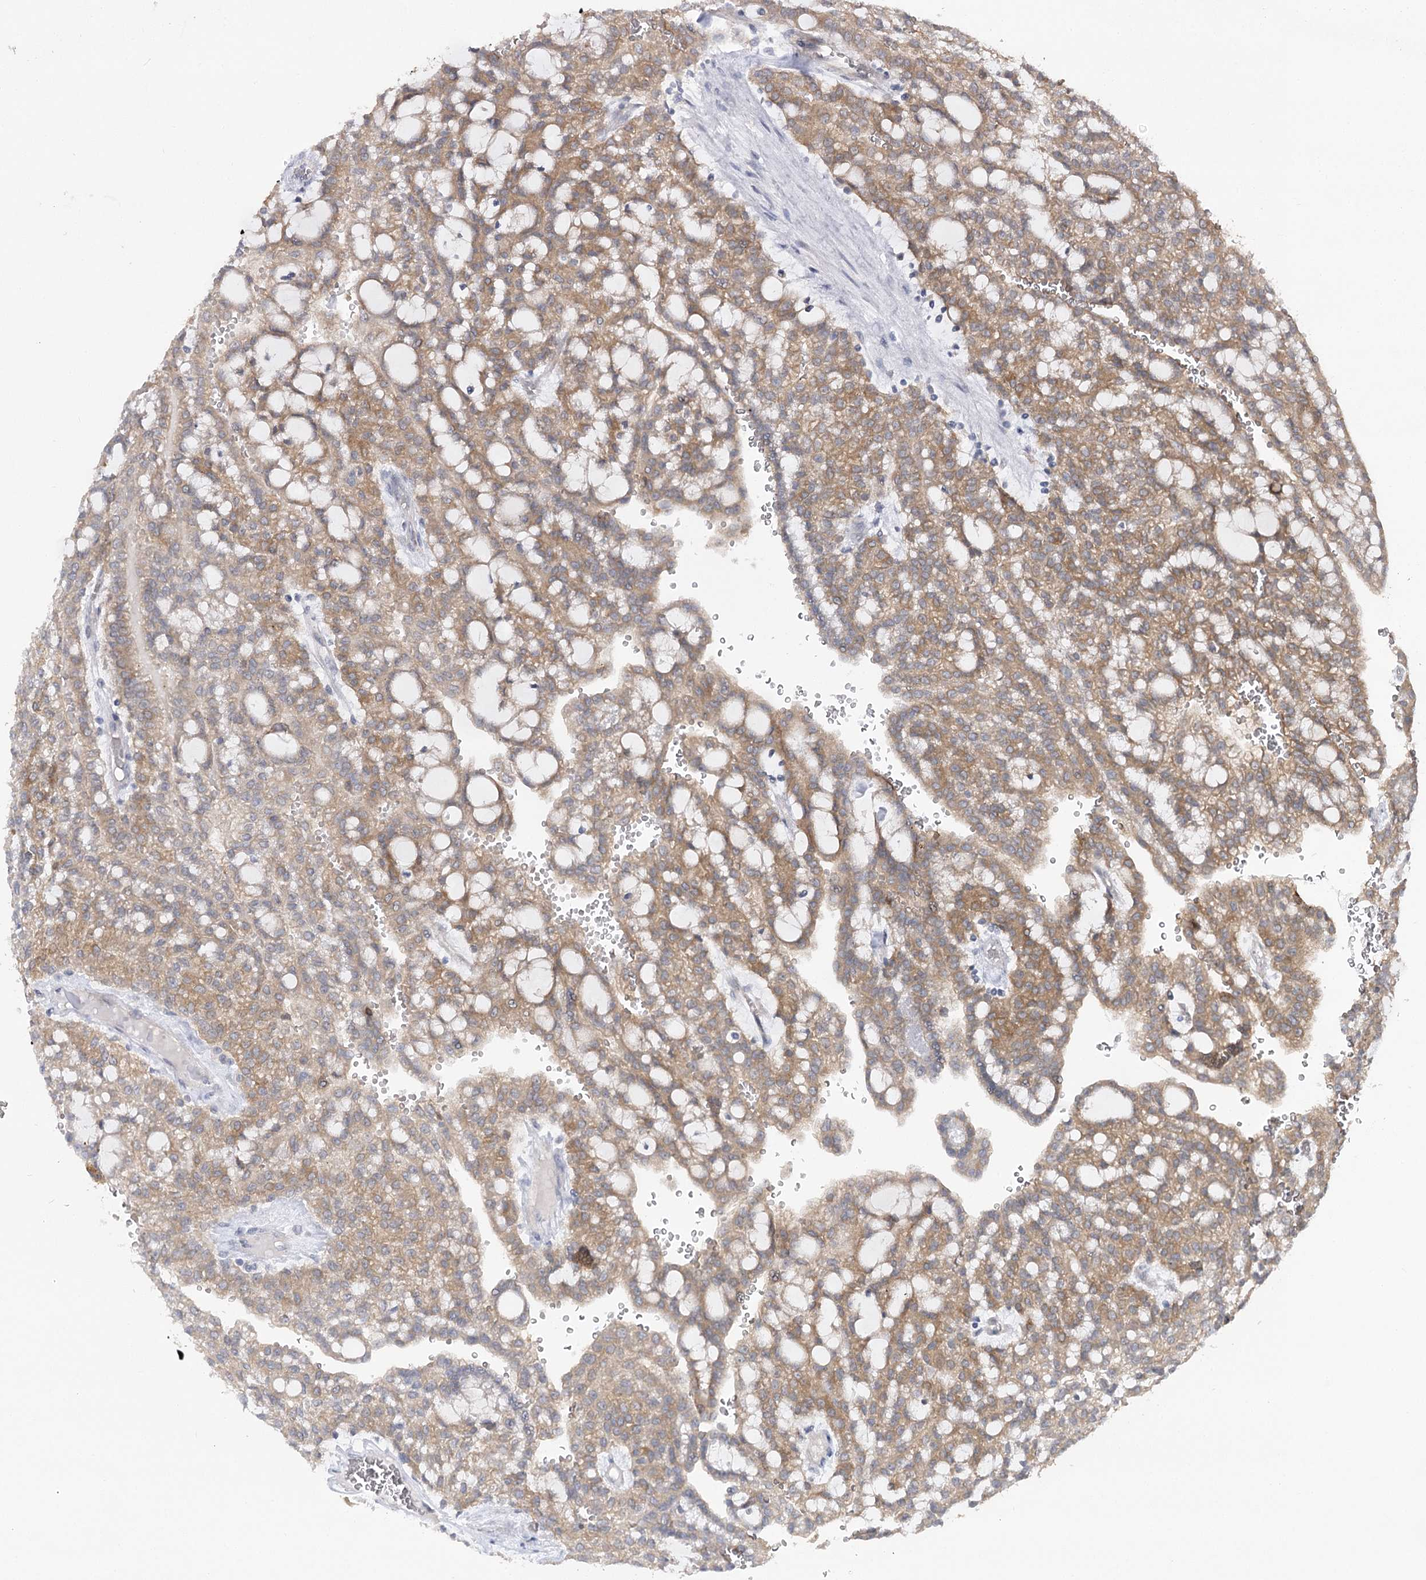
{"staining": {"intensity": "moderate", "quantity": ">75%", "location": "cytoplasmic/membranous"}, "tissue": "renal cancer", "cell_type": "Tumor cells", "image_type": "cancer", "snomed": [{"axis": "morphology", "description": "Adenocarcinoma, NOS"}, {"axis": "topography", "description": "Kidney"}], "caption": "Immunohistochemical staining of renal adenocarcinoma displays medium levels of moderate cytoplasmic/membranous staining in about >75% of tumor cells.", "gene": "PHYHIPL", "patient": {"sex": "male", "age": 63}}